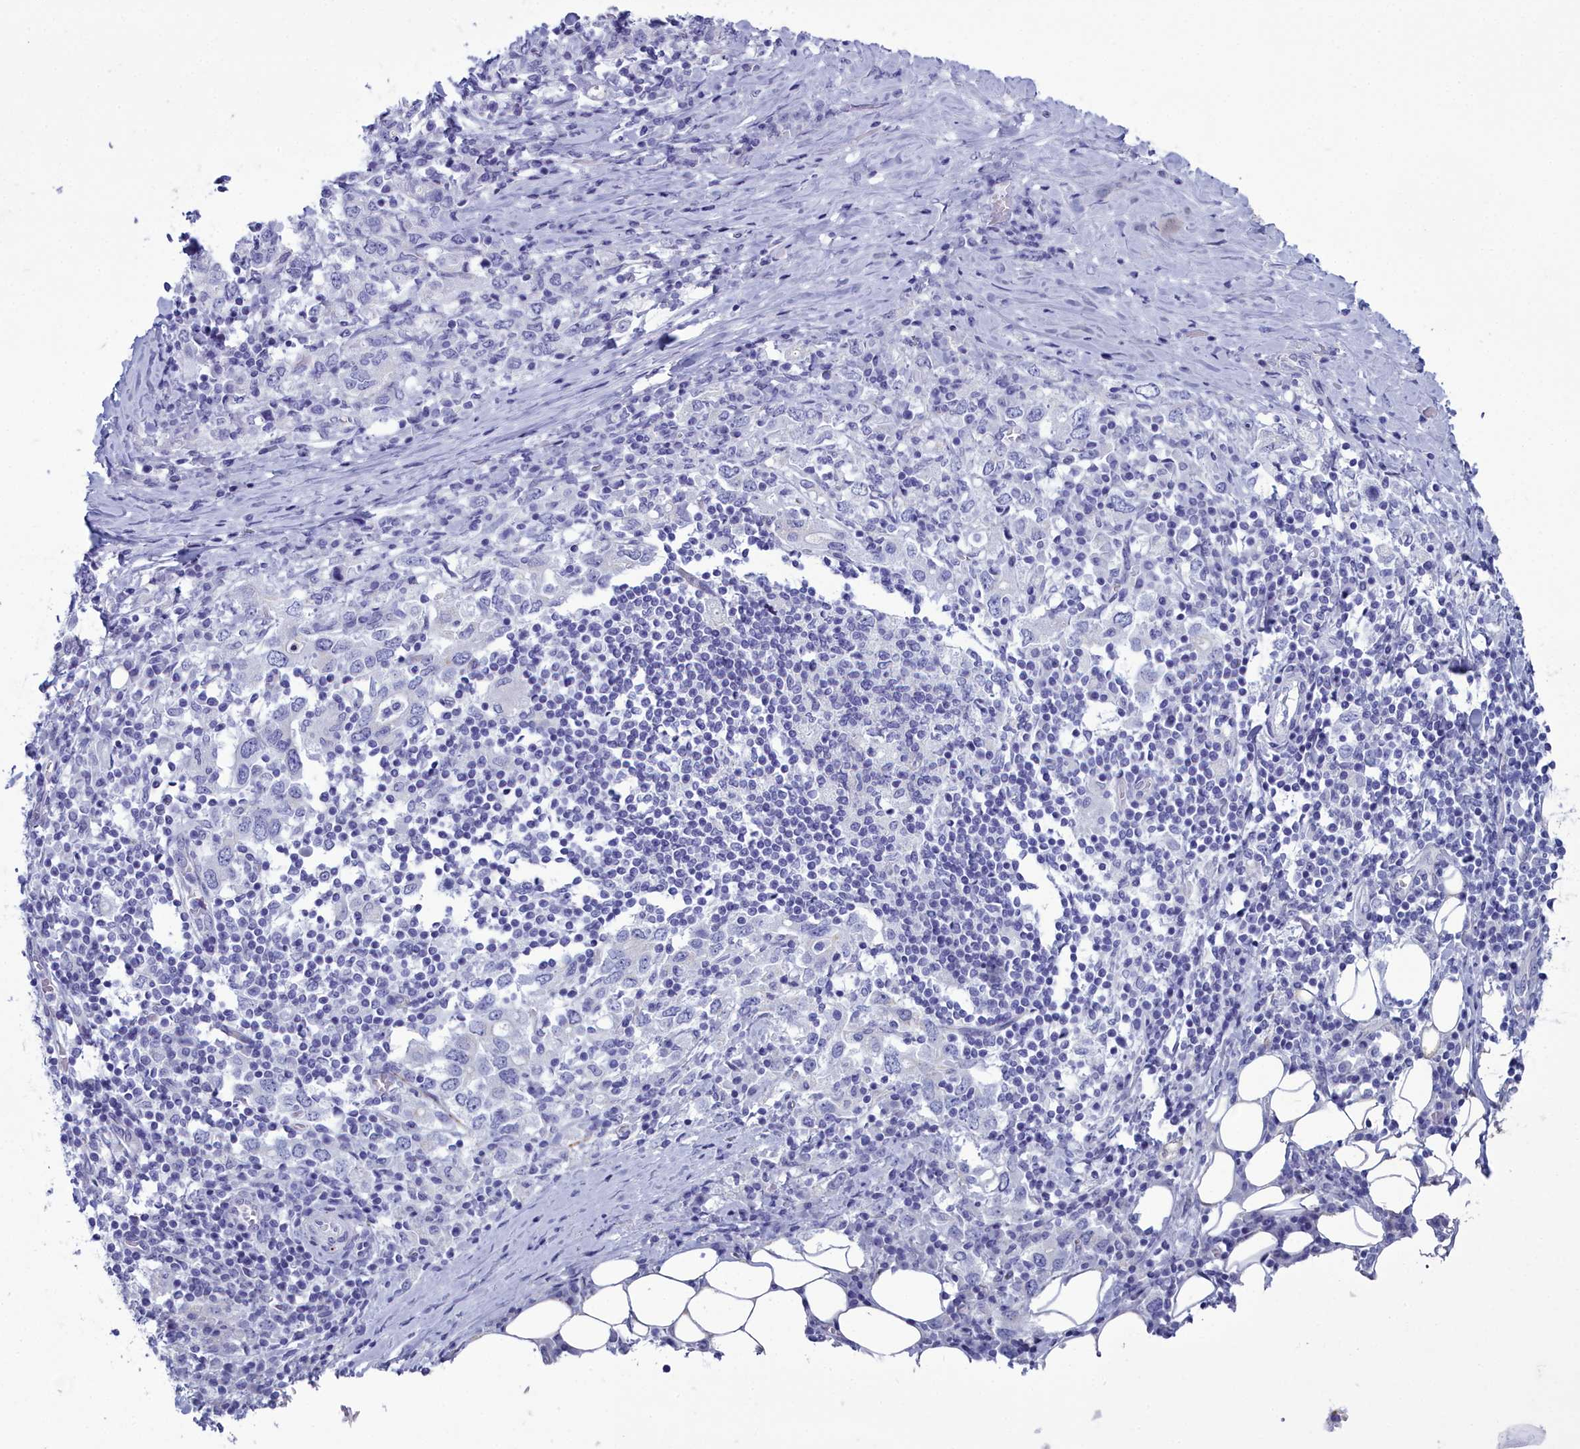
{"staining": {"intensity": "negative", "quantity": "none", "location": "none"}, "tissue": "stomach cancer", "cell_type": "Tumor cells", "image_type": "cancer", "snomed": [{"axis": "morphology", "description": "Adenocarcinoma, NOS"}, {"axis": "topography", "description": "Stomach, upper"}, {"axis": "topography", "description": "Stomach"}], "caption": "The photomicrograph shows no staining of tumor cells in stomach cancer (adenocarcinoma). (DAB (3,3'-diaminobenzidine) immunohistochemistry (IHC) with hematoxylin counter stain).", "gene": "MAP6", "patient": {"sex": "male", "age": 62}}